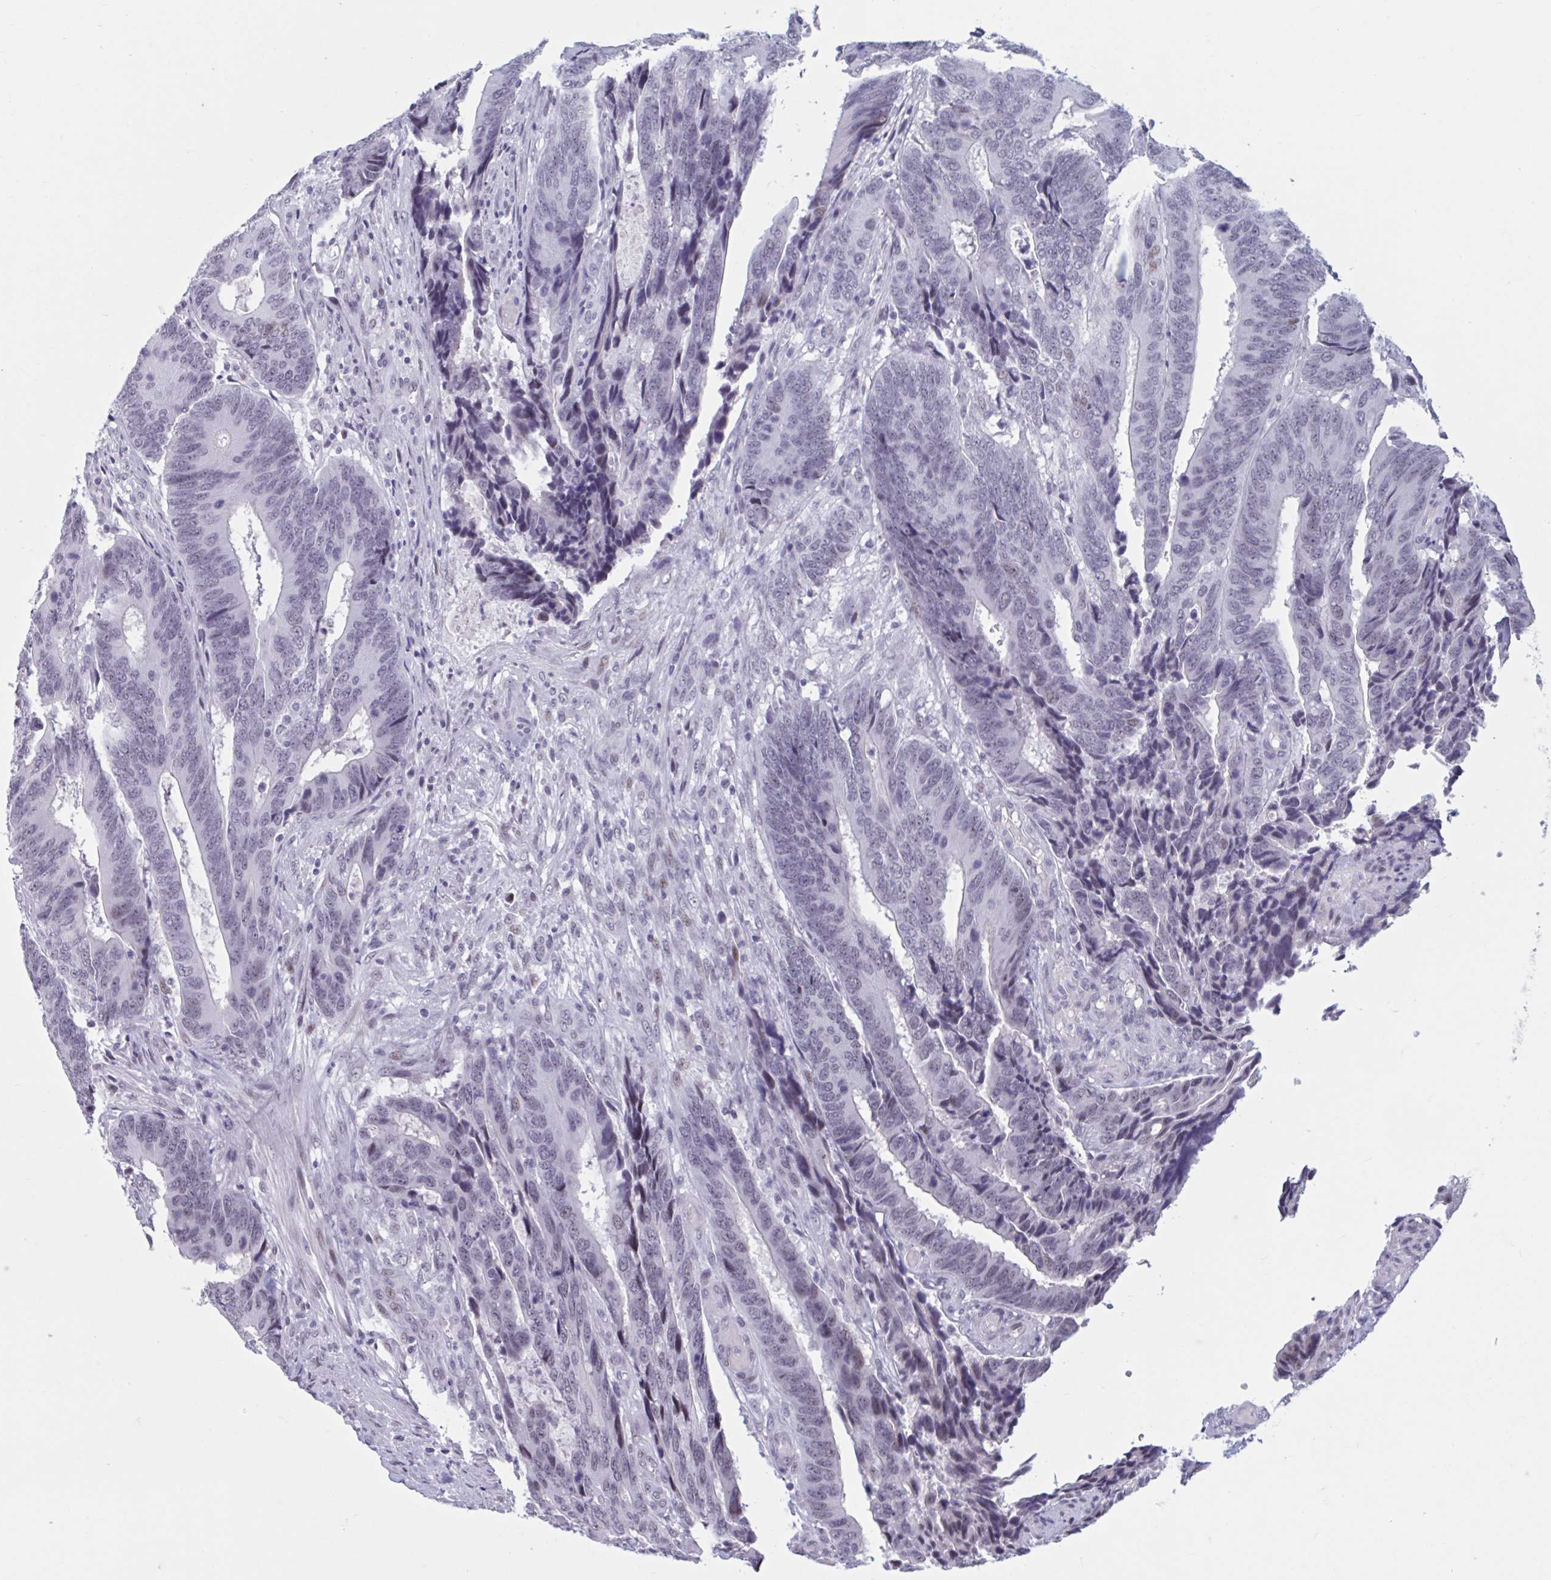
{"staining": {"intensity": "weak", "quantity": "<25%", "location": "nuclear"}, "tissue": "colorectal cancer", "cell_type": "Tumor cells", "image_type": "cancer", "snomed": [{"axis": "morphology", "description": "Adenocarcinoma, NOS"}, {"axis": "topography", "description": "Colon"}], "caption": "Immunohistochemistry of colorectal adenocarcinoma exhibits no expression in tumor cells.", "gene": "HSD17B6", "patient": {"sex": "male", "age": 87}}